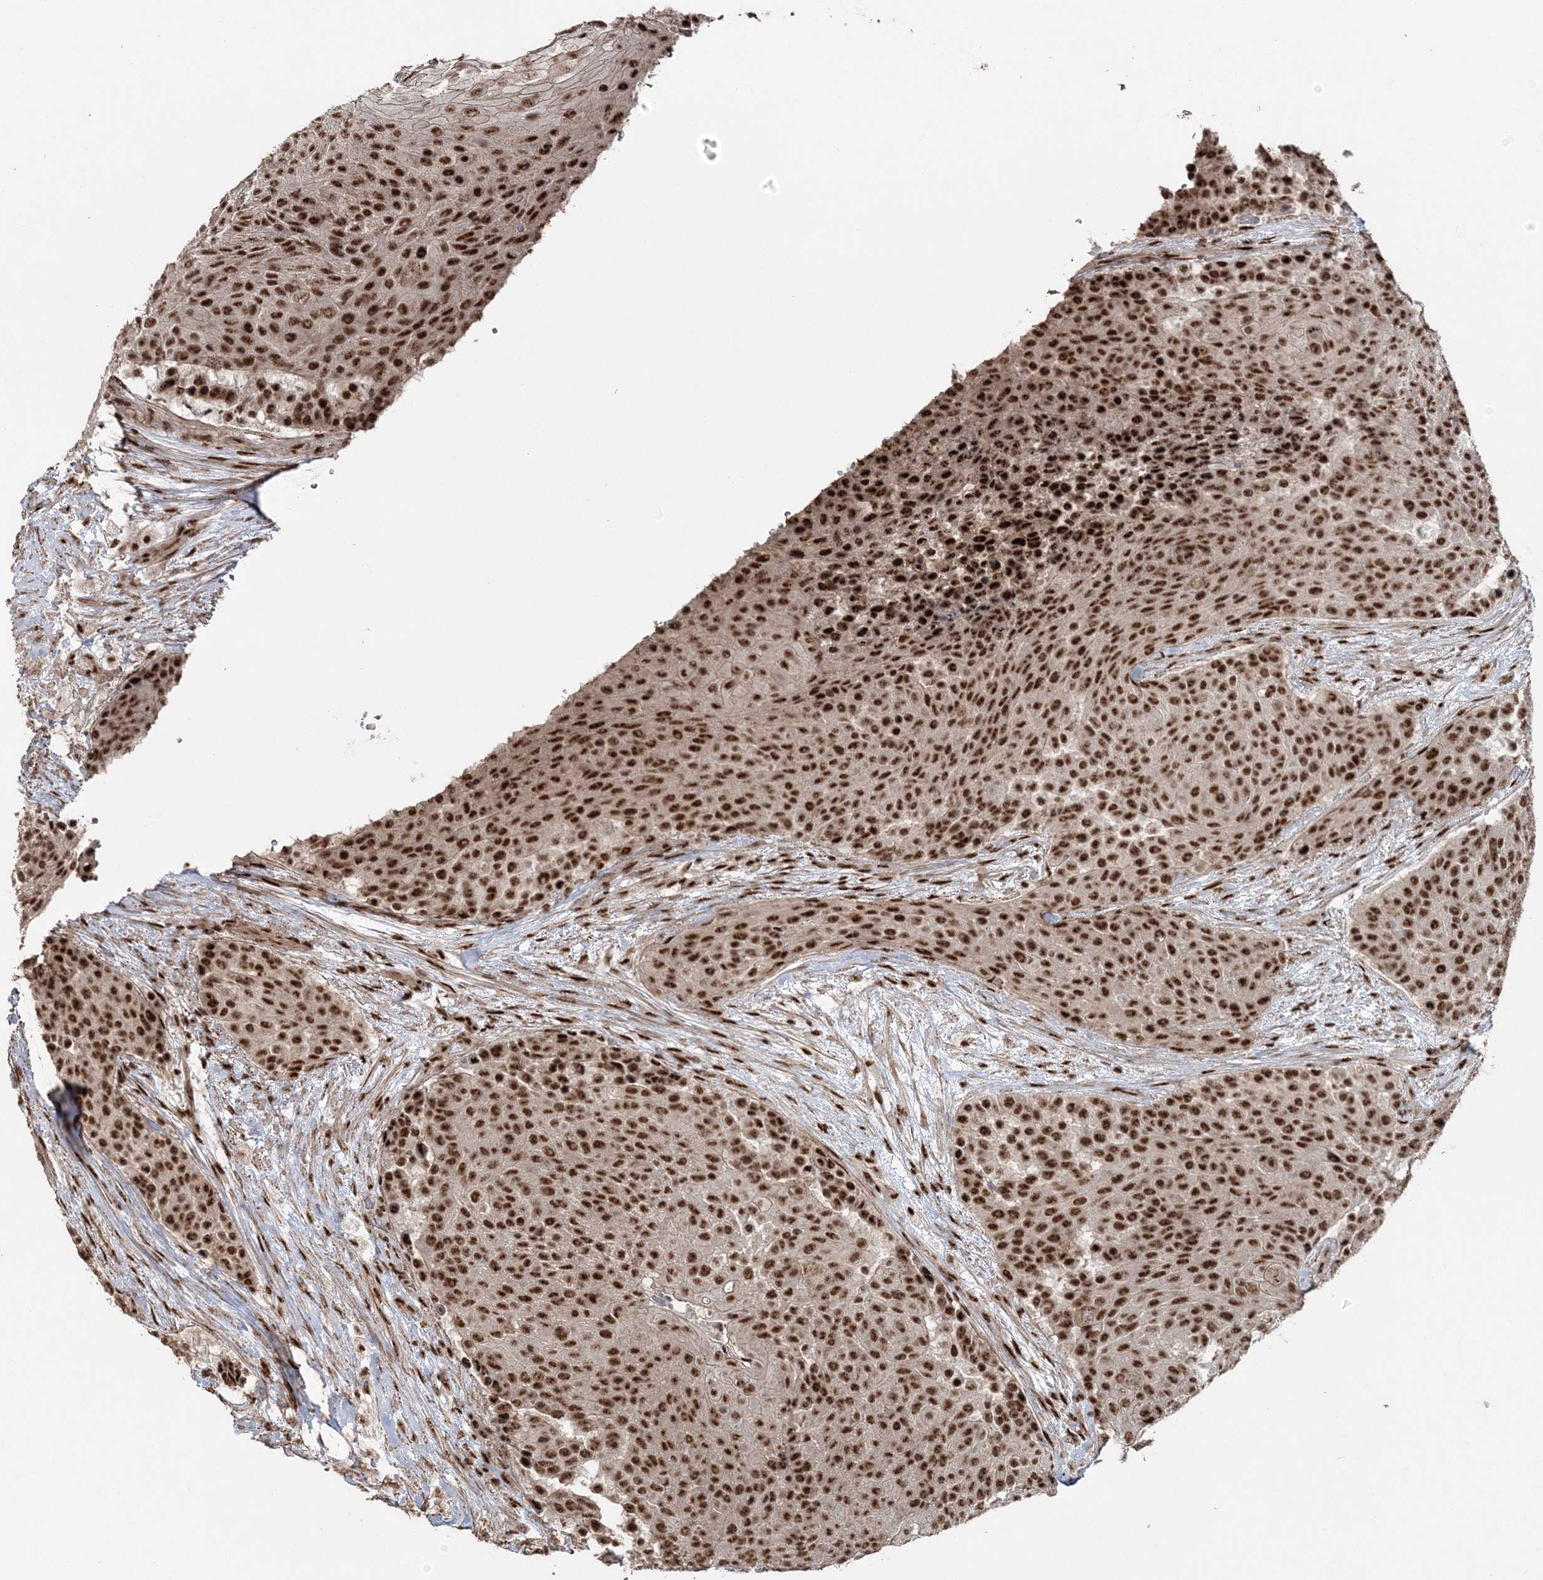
{"staining": {"intensity": "strong", "quantity": ">75%", "location": "nuclear"}, "tissue": "urothelial cancer", "cell_type": "Tumor cells", "image_type": "cancer", "snomed": [{"axis": "morphology", "description": "Urothelial carcinoma, High grade"}, {"axis": "topography", "description": "Urinary bladder"}], "caption": "This is an image of immunohistochemistry (IHC) staining of high-grade urothelial carcinoma, which shows strong expression in the nuclear of tumor cells.", "gene": "EXOSC8", "patient": {"sex": "female", "age": 63}}